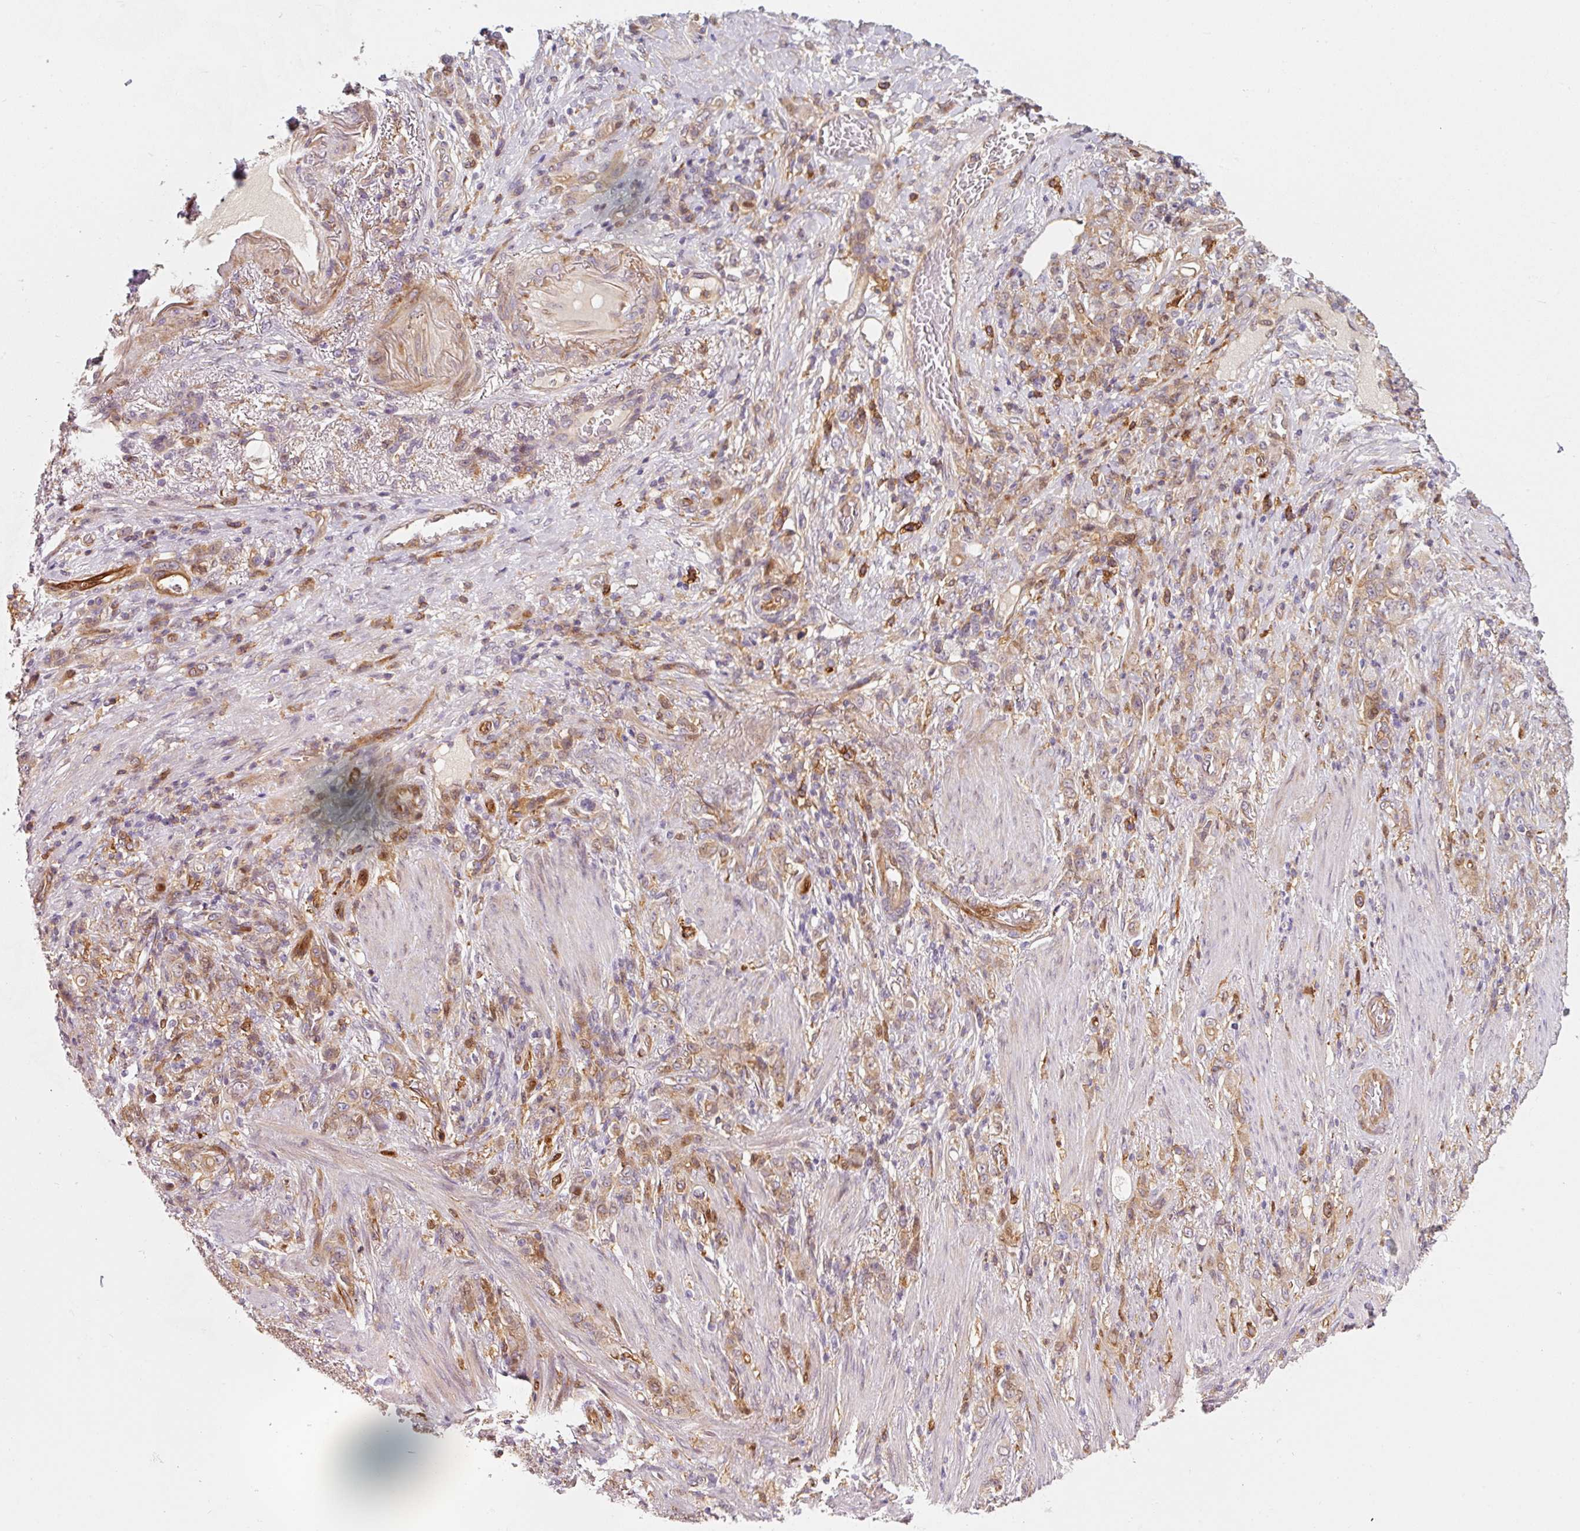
{"staining": {"intensity": "moderate", "quantity": ">75%", "location": "cytoplasmic/membranous"}, "tissue": "stomach cancer", "cell_type": "Tumor cells", "image_type": "cancer", "snomed": [{"axis": "morphology", "description": "Adenocarcinoma, NOS"}, {"axis": "topography", "description": "Stomach"}], "caption": "Immunohistochemical staining of human stomach adenocarcinoma exhibits medium levels of moderate cytoplasmic/membranous protein positivity in about >75% of tumor cells.", "gene": "IQGAP2", "patient": {"sex": "female", "age": 79}}